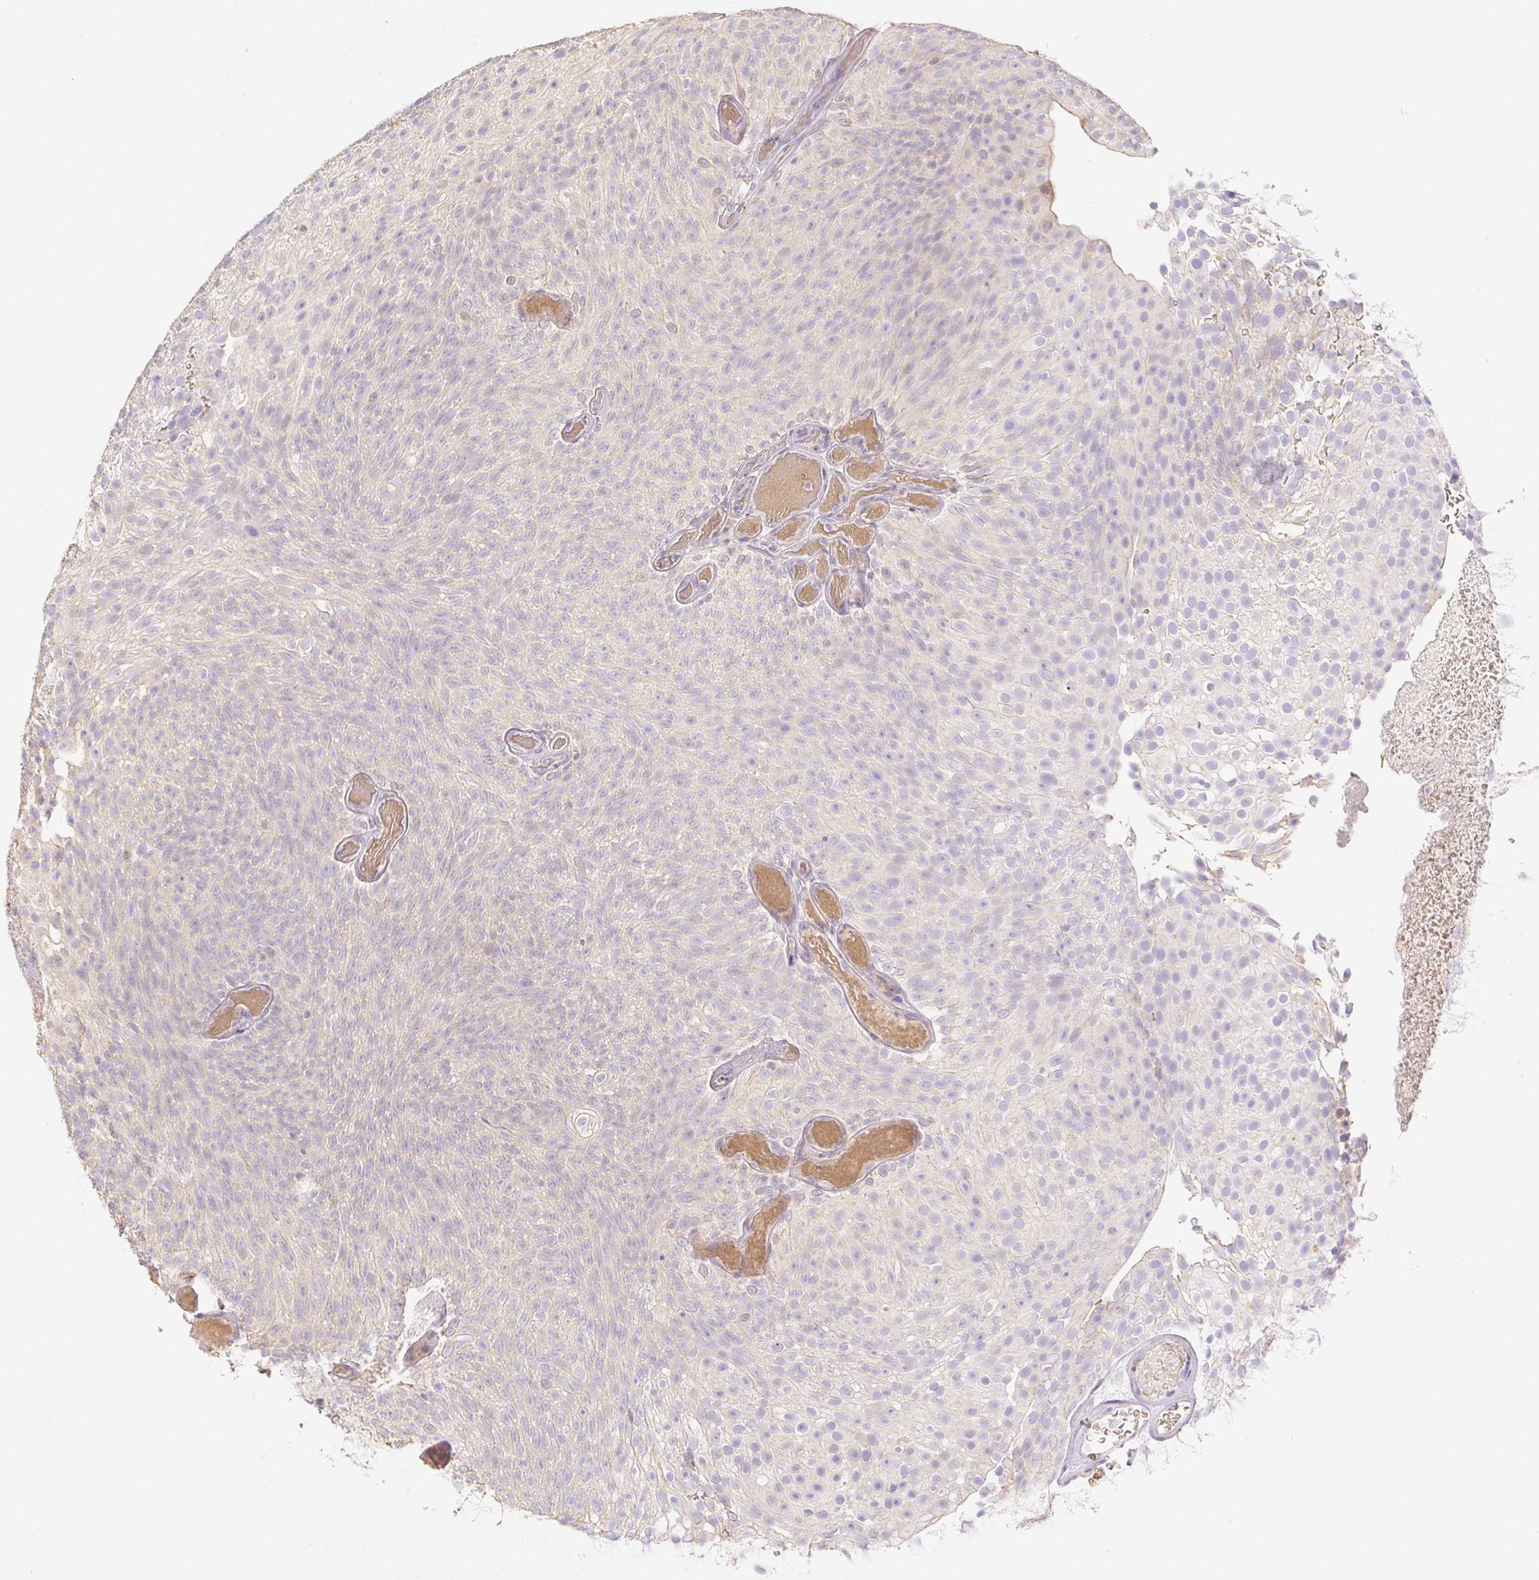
{"staining": {"intensity": "negative", "quantity": "none", "location": "none"}, "tissue": "urothelial cancer", "cell_type": "Tumor cells", "image_type": "cancer", "snomed": [{"axis": "morphology", "description": "Urothelial carcinoma, Low grade"}, {"axis": "topography", "description": "Urinary bladder"}], "caption": "There is no significant positivity in tumor cells of low-grade urothelial carcinoma.", "gene": "ACVR1B", "patient": {"sex": "male", "age": 78}}